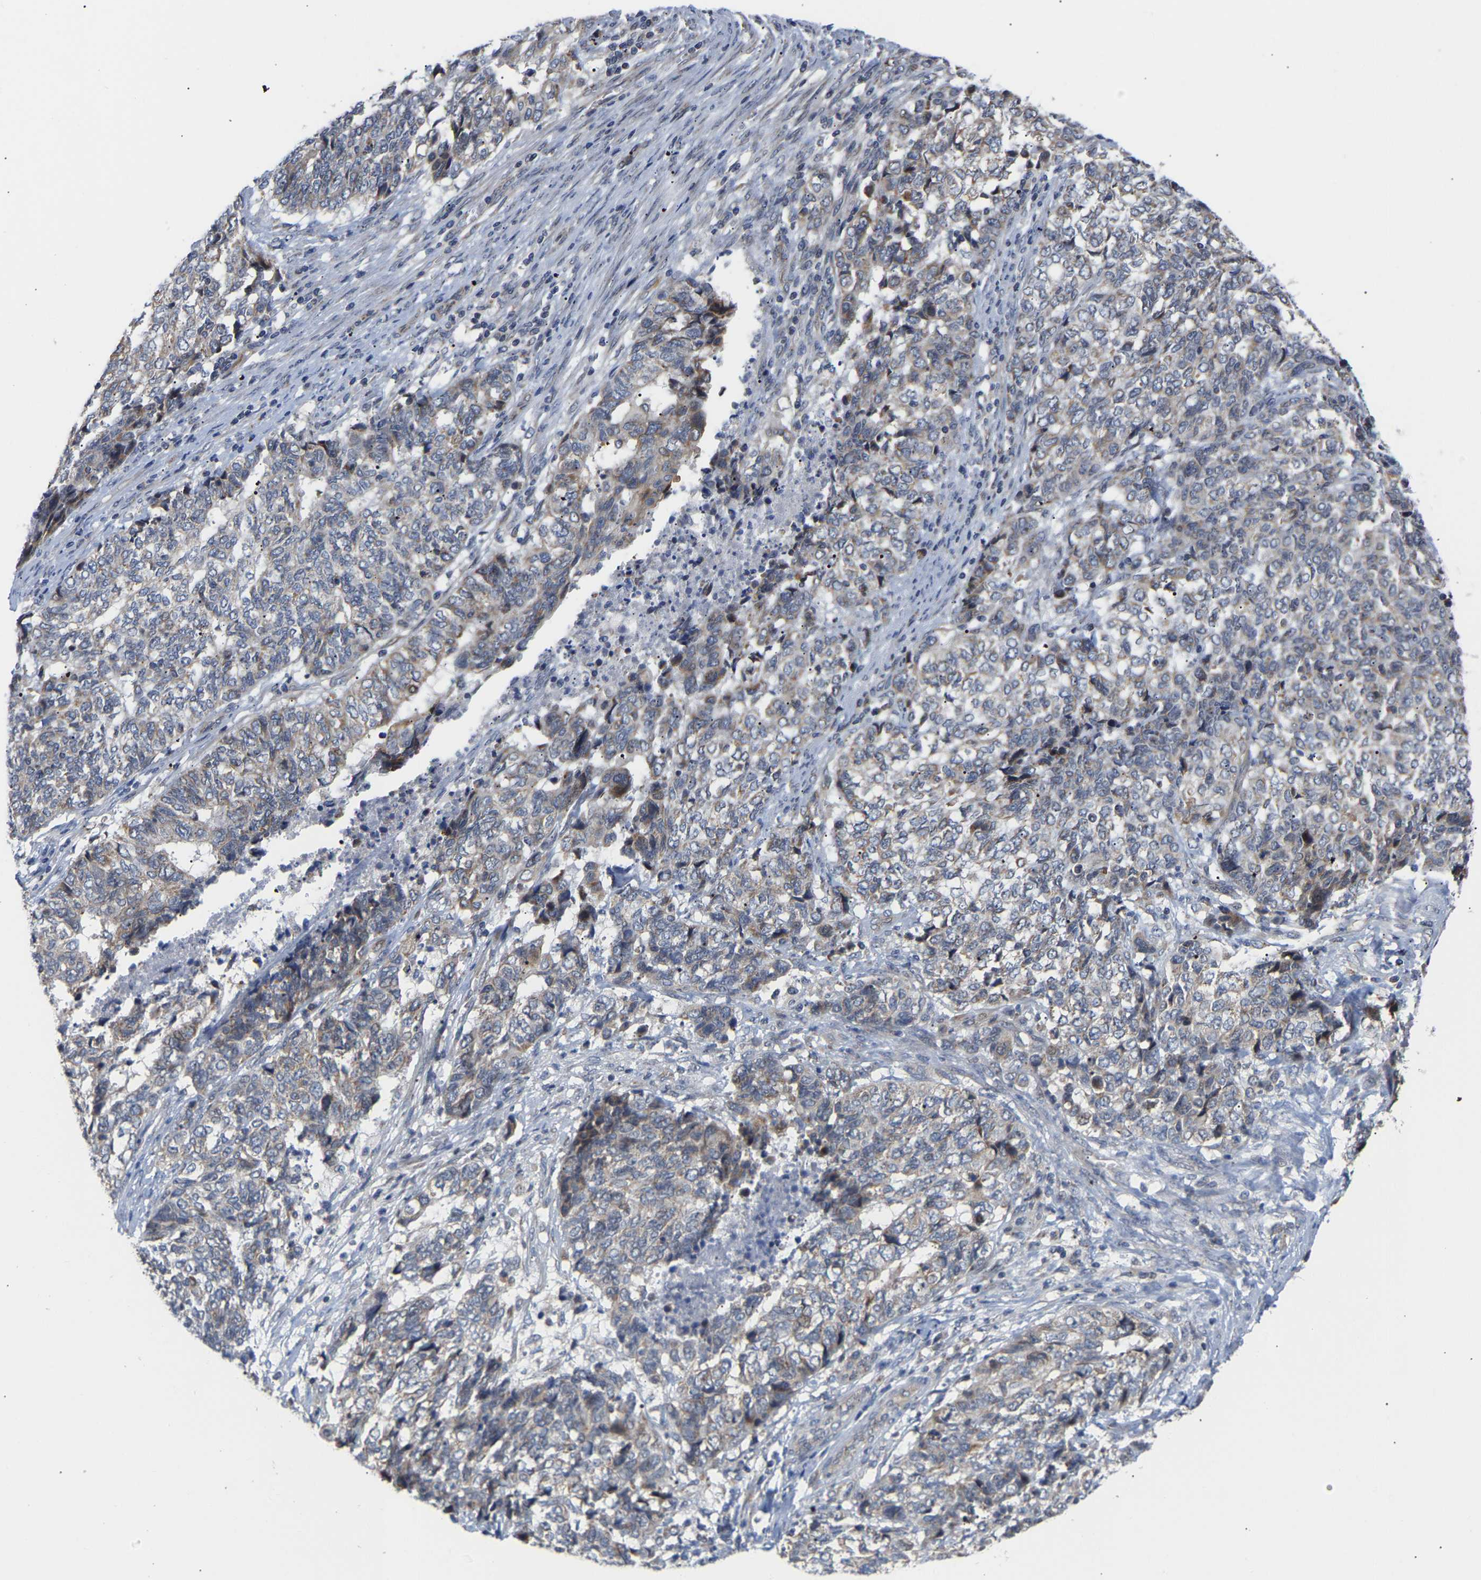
{"staining": {"intensity": "weak", "quantity": "<25%", "location": "cytoplasmic/membranous"}, "tissue": "endometrial cancer", "cell_type": "Tumor cells", "image_type": "cancer", "snomed": [{"axis": "morphology", "description": "Adenocarcinoma, NOS"}, {"axis": "topography", "description": "Endometrium"}], "caption": "Protein analysis of endometrial cancer displays no significant expression in tumor cells.", "gene": "PCNT", "patient": {"sex": "female", "age": 80}}